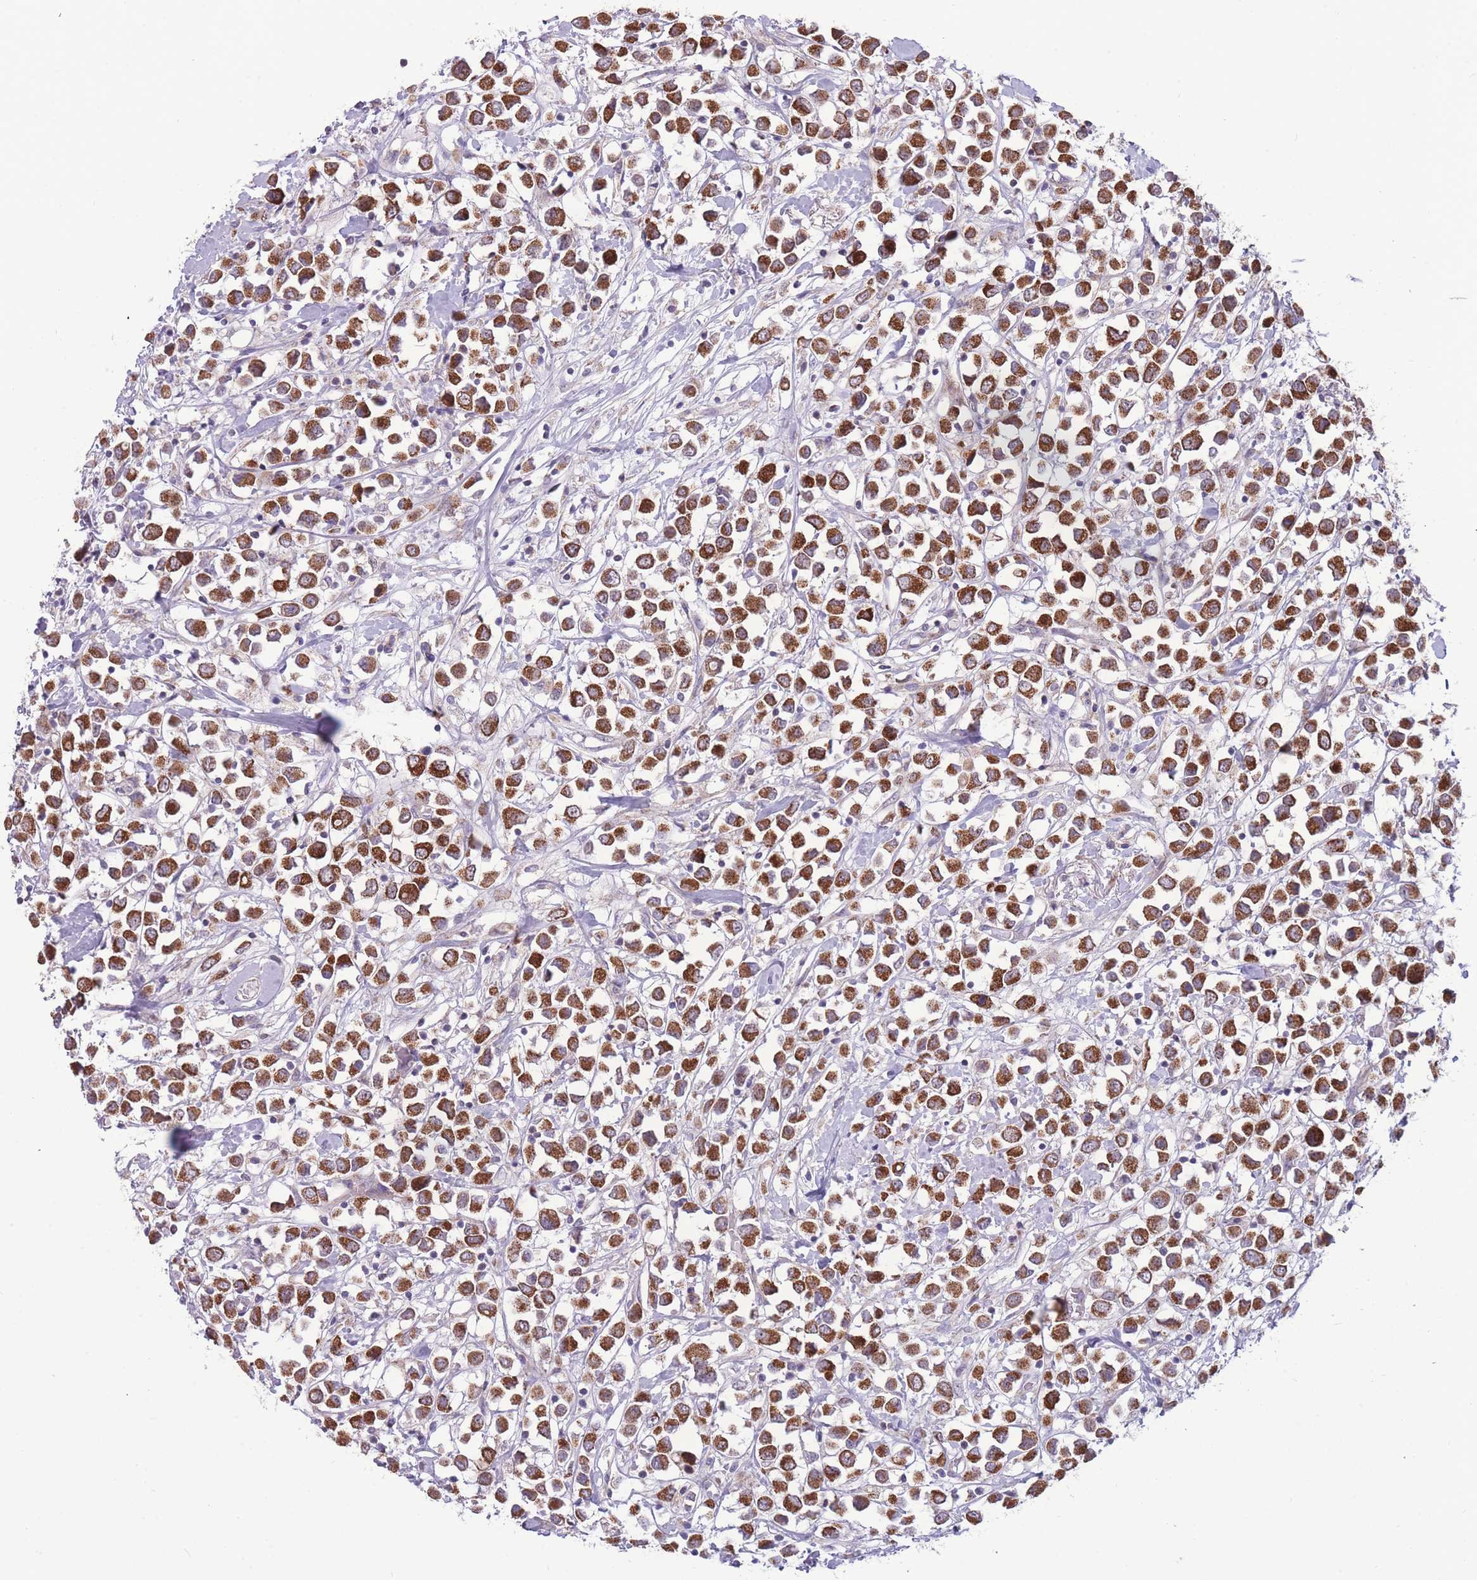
{"staining": {"intensity": "strong", "quantity": ">75%", "location": "cytoplasmic/membranous"}, "tissue": "breast cancer", "cell_type": "Tumor cells", "image_type": "cancer", "snomed": [{"axis": "morphology", "description": "Duct carcinoma"}, {"axis": "topography", "description": "Breast"}], "caption": "Breast cancer (infiltrating ductal carcinoma) tissue reveals strong cytoplasmic/membranous expression in about >75% of tumor cells", "gene": "MCIDAS", "patient": {"sex": "female", "age": 61}}